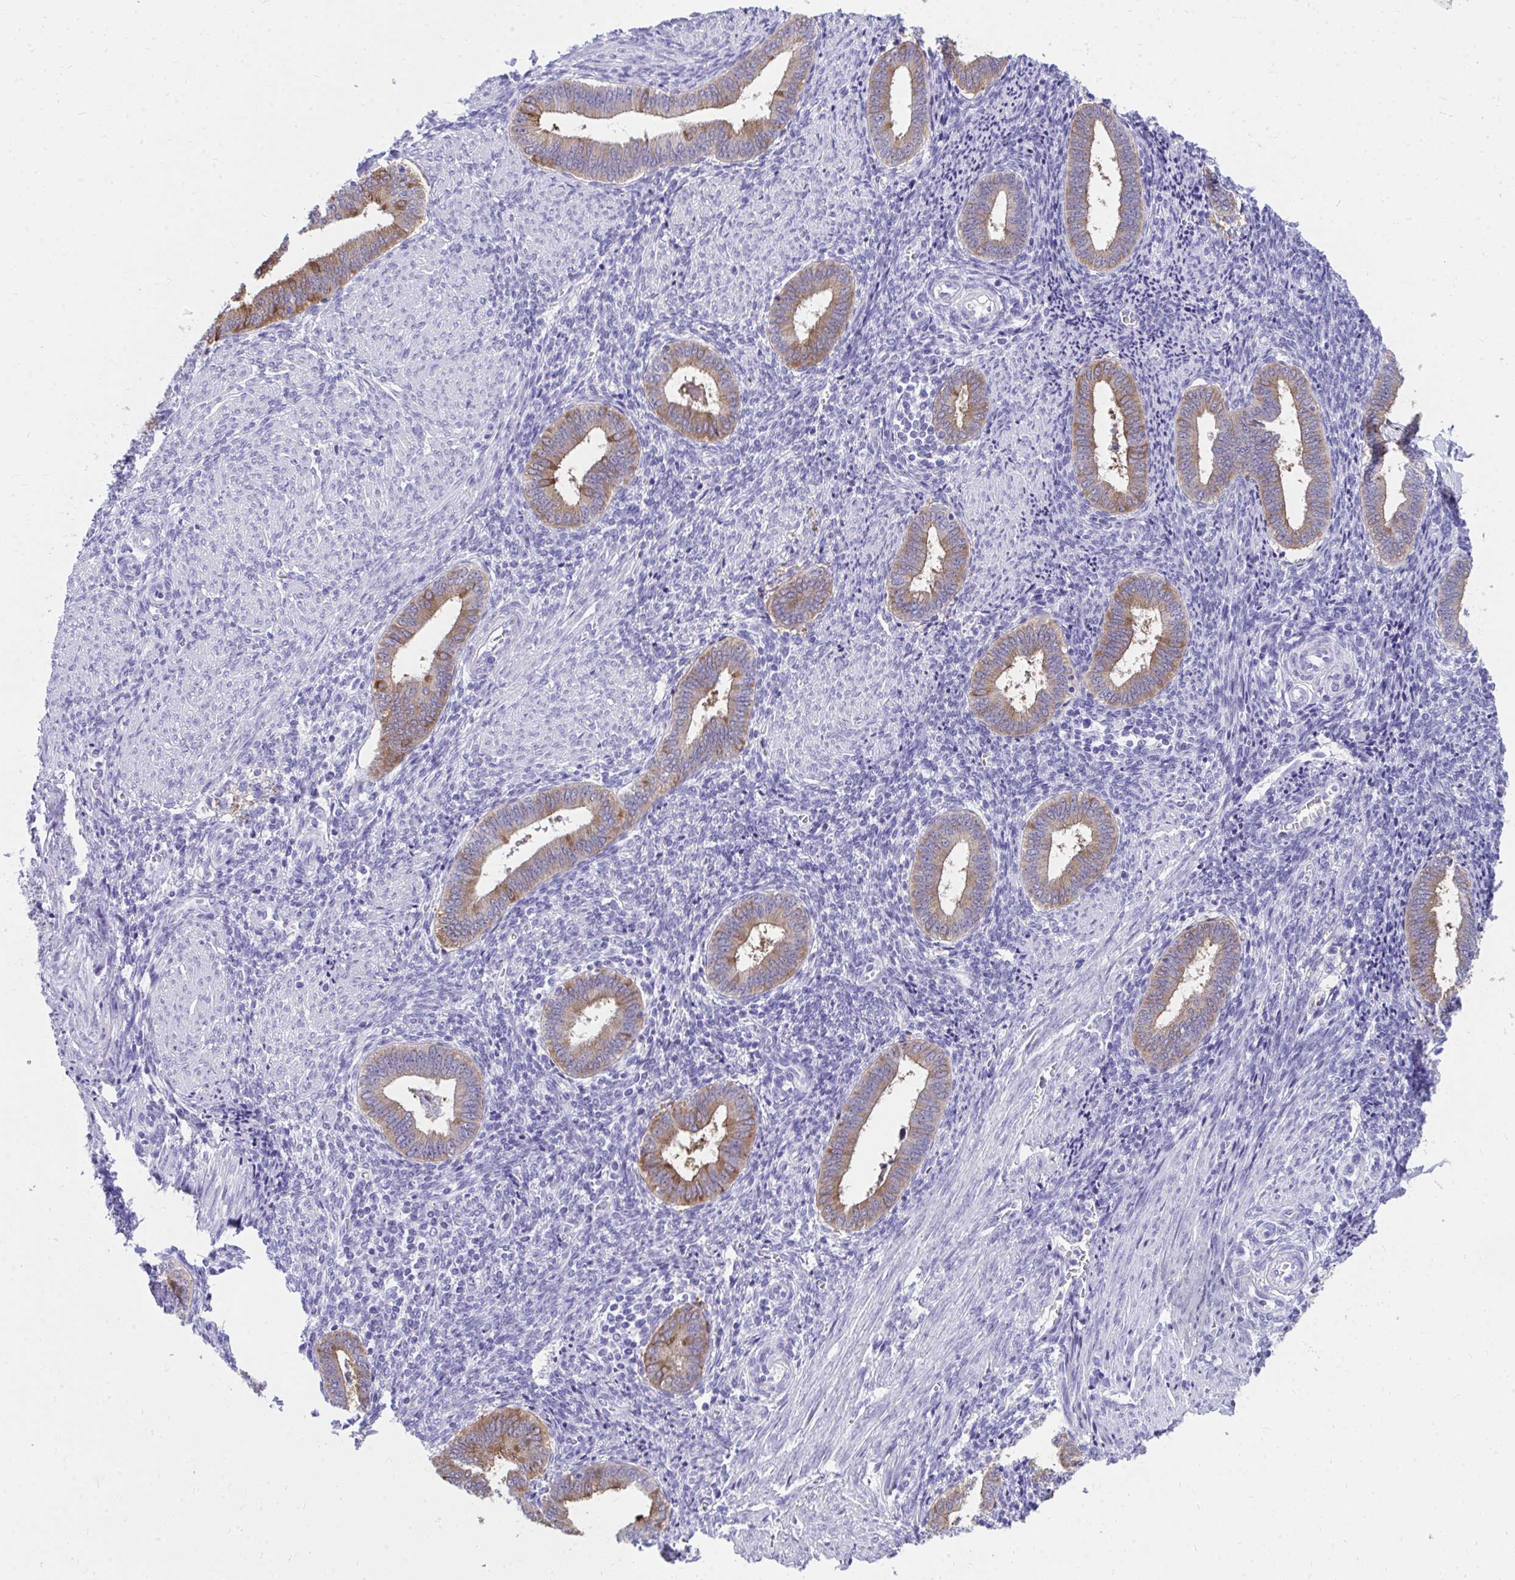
{"staining": {"intensity": "negative", "quantity": "none", "location": "none"}, "tissue": "endometrium", "cell_type": "Cells in endometrial stroma", "image_type": "normal", "snomed": [{"axis": "morphology", "description": "Normal tissue, NOS"}, {"axis": "topography", "description": "Endometrium"}], "caption": "An immunohistochemistry (IHC) image of benign endometrium is shown. There is no staining in cells in endometrial stroma of endometrium. Brightfield microscopy of immunohistochemistry stained with DAB (brown) and hematoxylin (blue), captured at high magnification.", "gene": "HGD", "patient": {"sex": "female", "age": 42}}